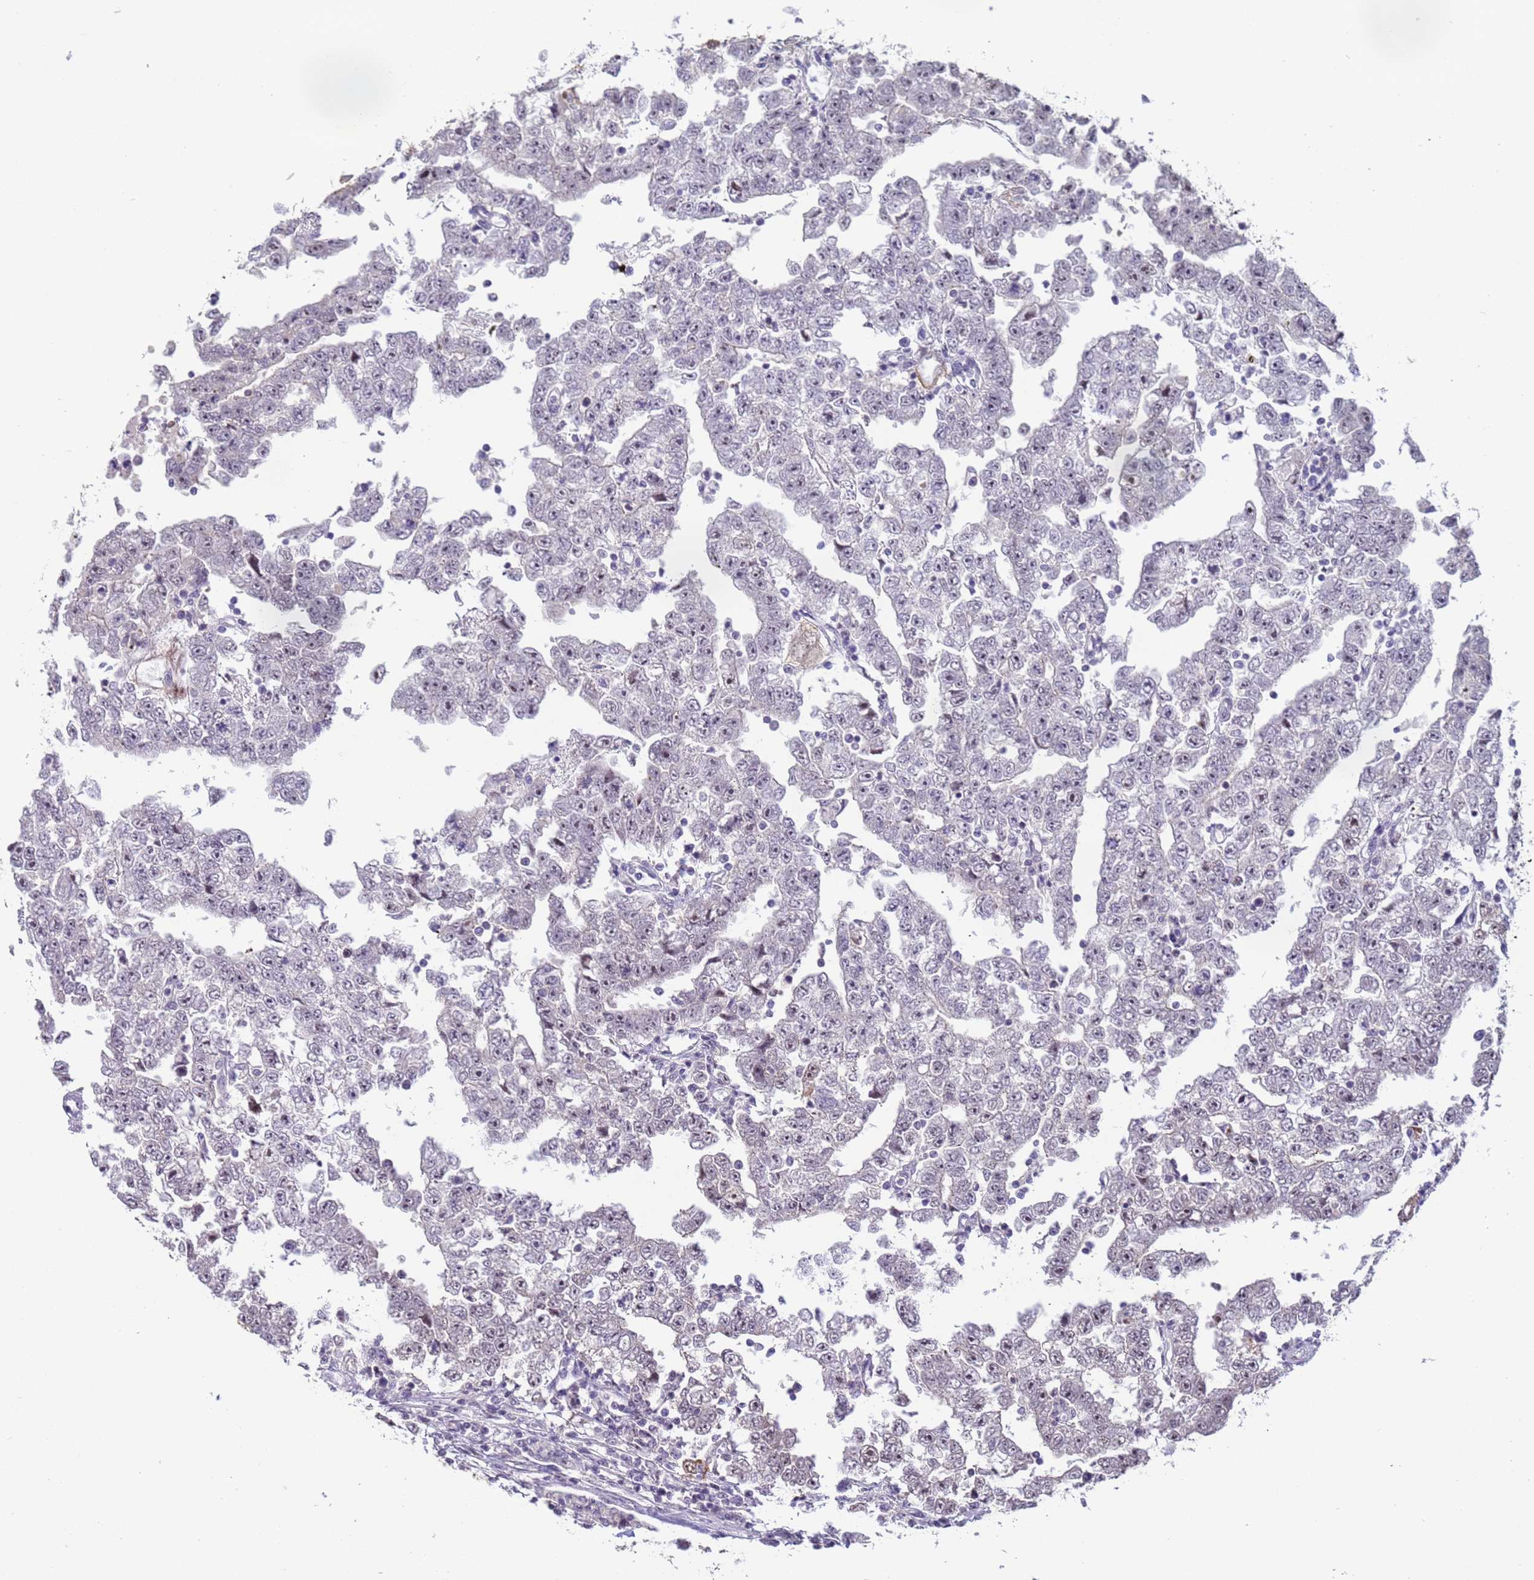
{"staining": {"intensity": "negative", "quantity": "none", "location": "none"}, "tissue": "testis cancer", "cell_type": "Tumor cells", "image_type": "cancer", "snomed": [{"axis": "morphology", "description": "Carcinoma, Embryonal, NOS"}, {"axis": "topography", "description": "Testis"}], "caption": "An immunohistochemistry (IHC) image of testis cancer (embryonal carcinoma) is shown. There is no staining in tumor cells of testis cancer (embryonal carcinoma). (DAB immunohistochemistry (IHC), high magnification).", "gene": "VWA3A", "patient": {"sex": "male", "age": 25}}